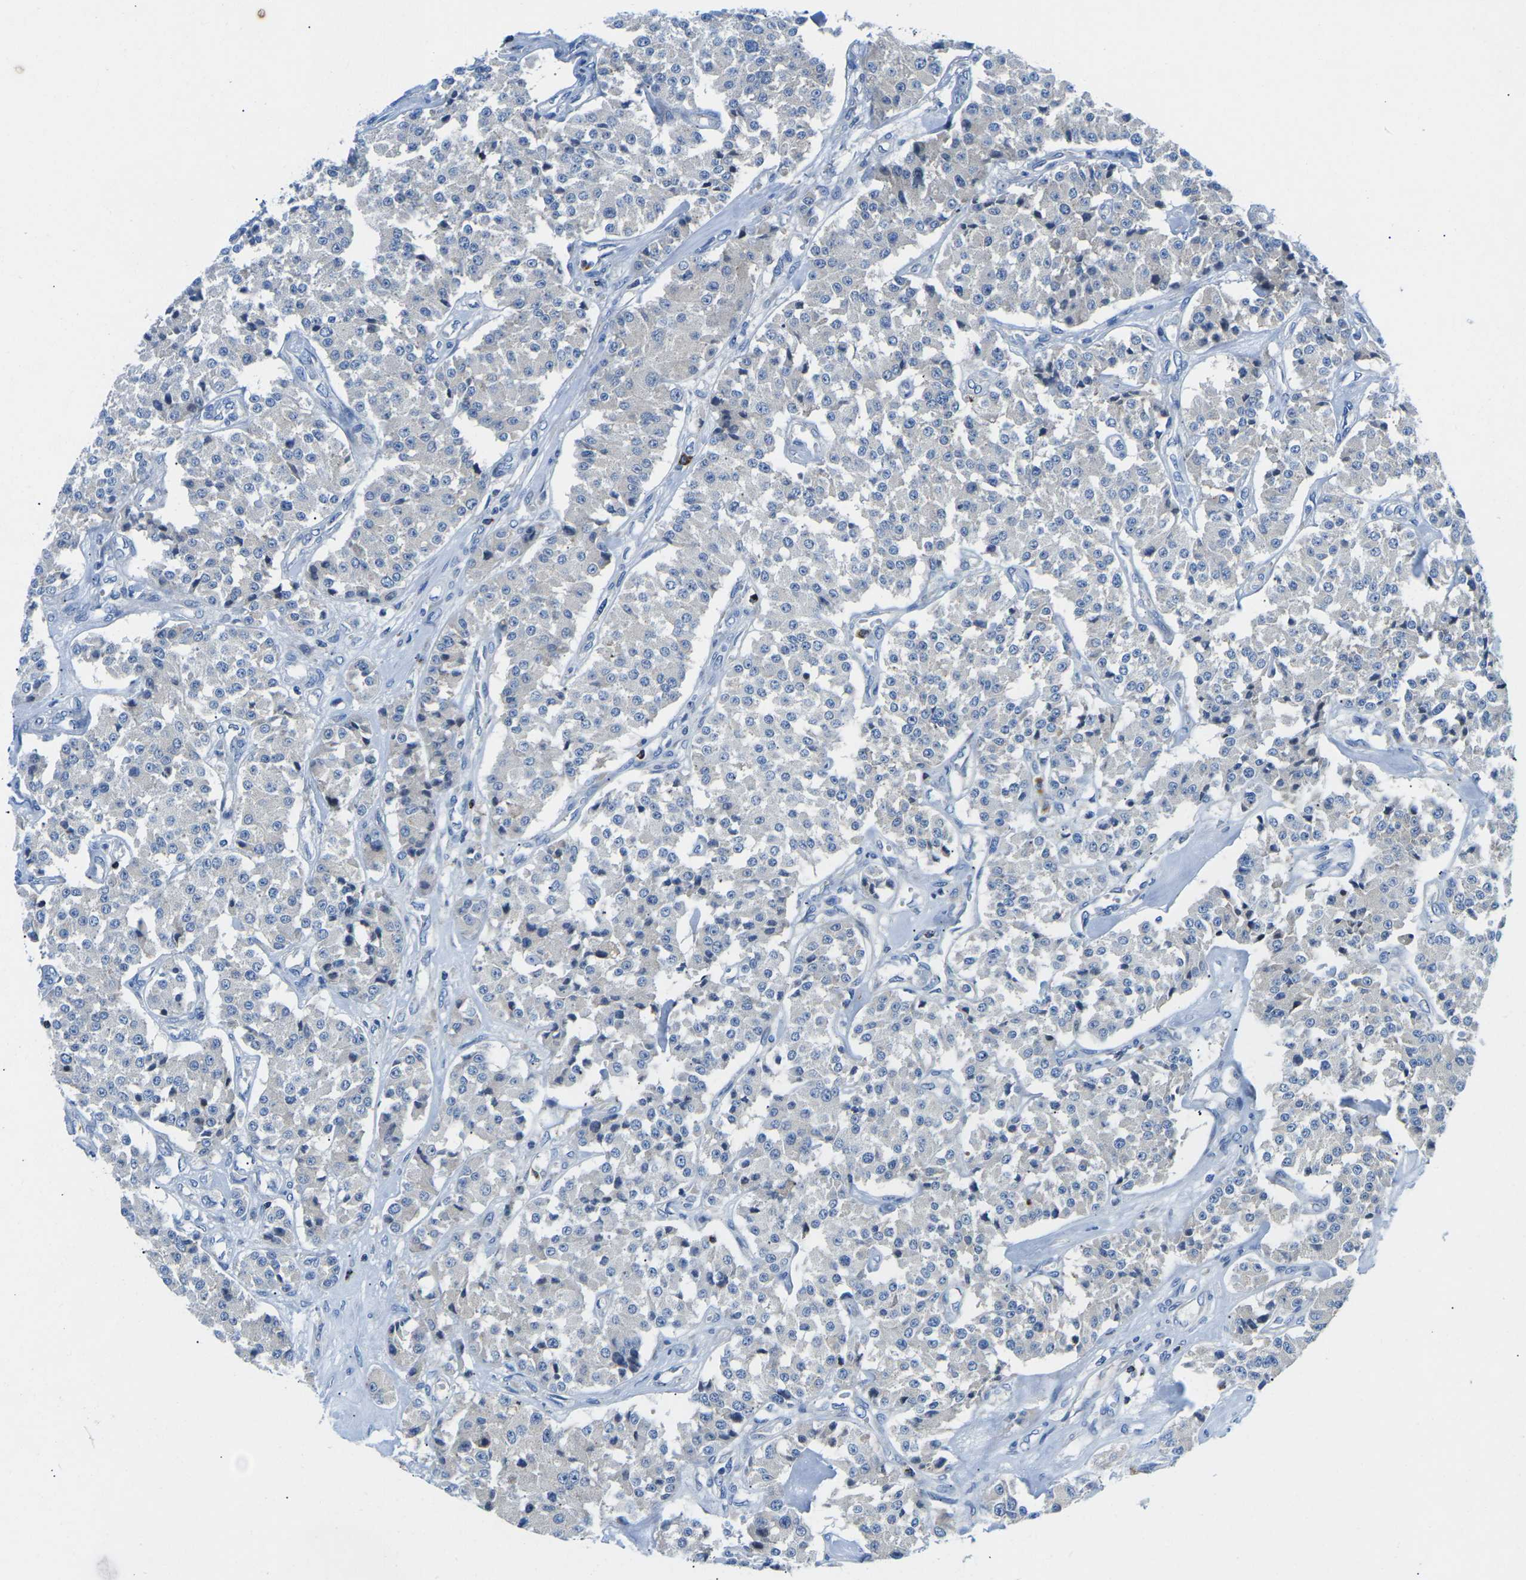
{"staining": {"intensity": "negative", "quantity": "none", "location": "none"}, "tissue": "carcinoid", "cell_type": "Tumor cells", "image_type": "cancer", "snomed": [{"axis": "morphology", "description": "Carcinoid, malignant, NOS"}, {"axis": "topography", "description": "Pancreas"}], "caption": "Tumor cells are negative for protein expression in human carcinoid (malignant).", "gene": "MC4R", "patient": {"sex": "male", "age": 41}}